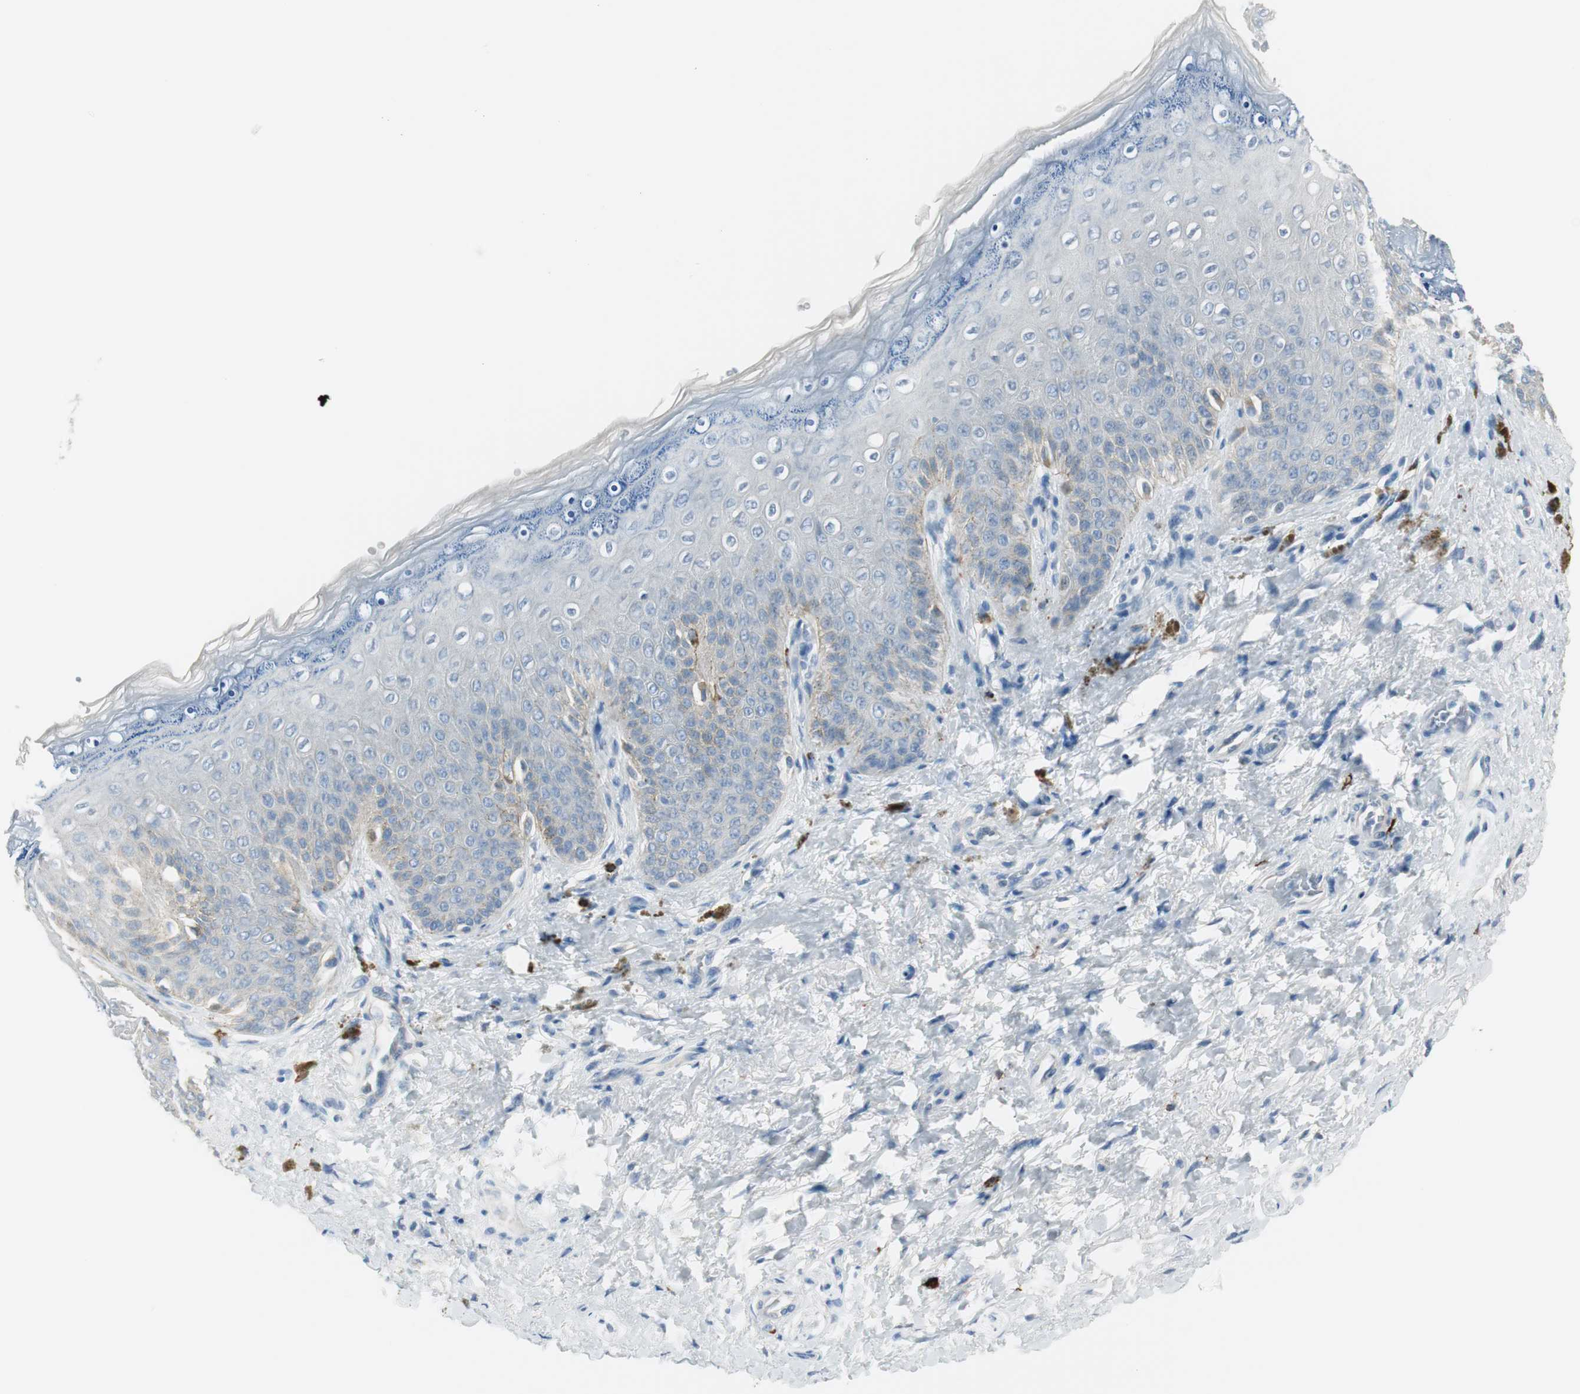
{"staining": {"intensity": "negative", "quantity": "none", "location": "none"}, "tissue": "skin", "cell_type": "Epidermal cells", "image_type": "normal", "snomed": [{"axis": "morphology", "description": "Normal tissue, NOS"}, {"axis": "topography", "description": "Anal"}], "caption": "This micrograph is of unremarkable skin stained with IHC to label a protein in brown with the nuclei are counter-stained blue. There is no expression in epidermal cells.", "gene": "DLG4", "patient": {"sex": "female", "age": 46}}